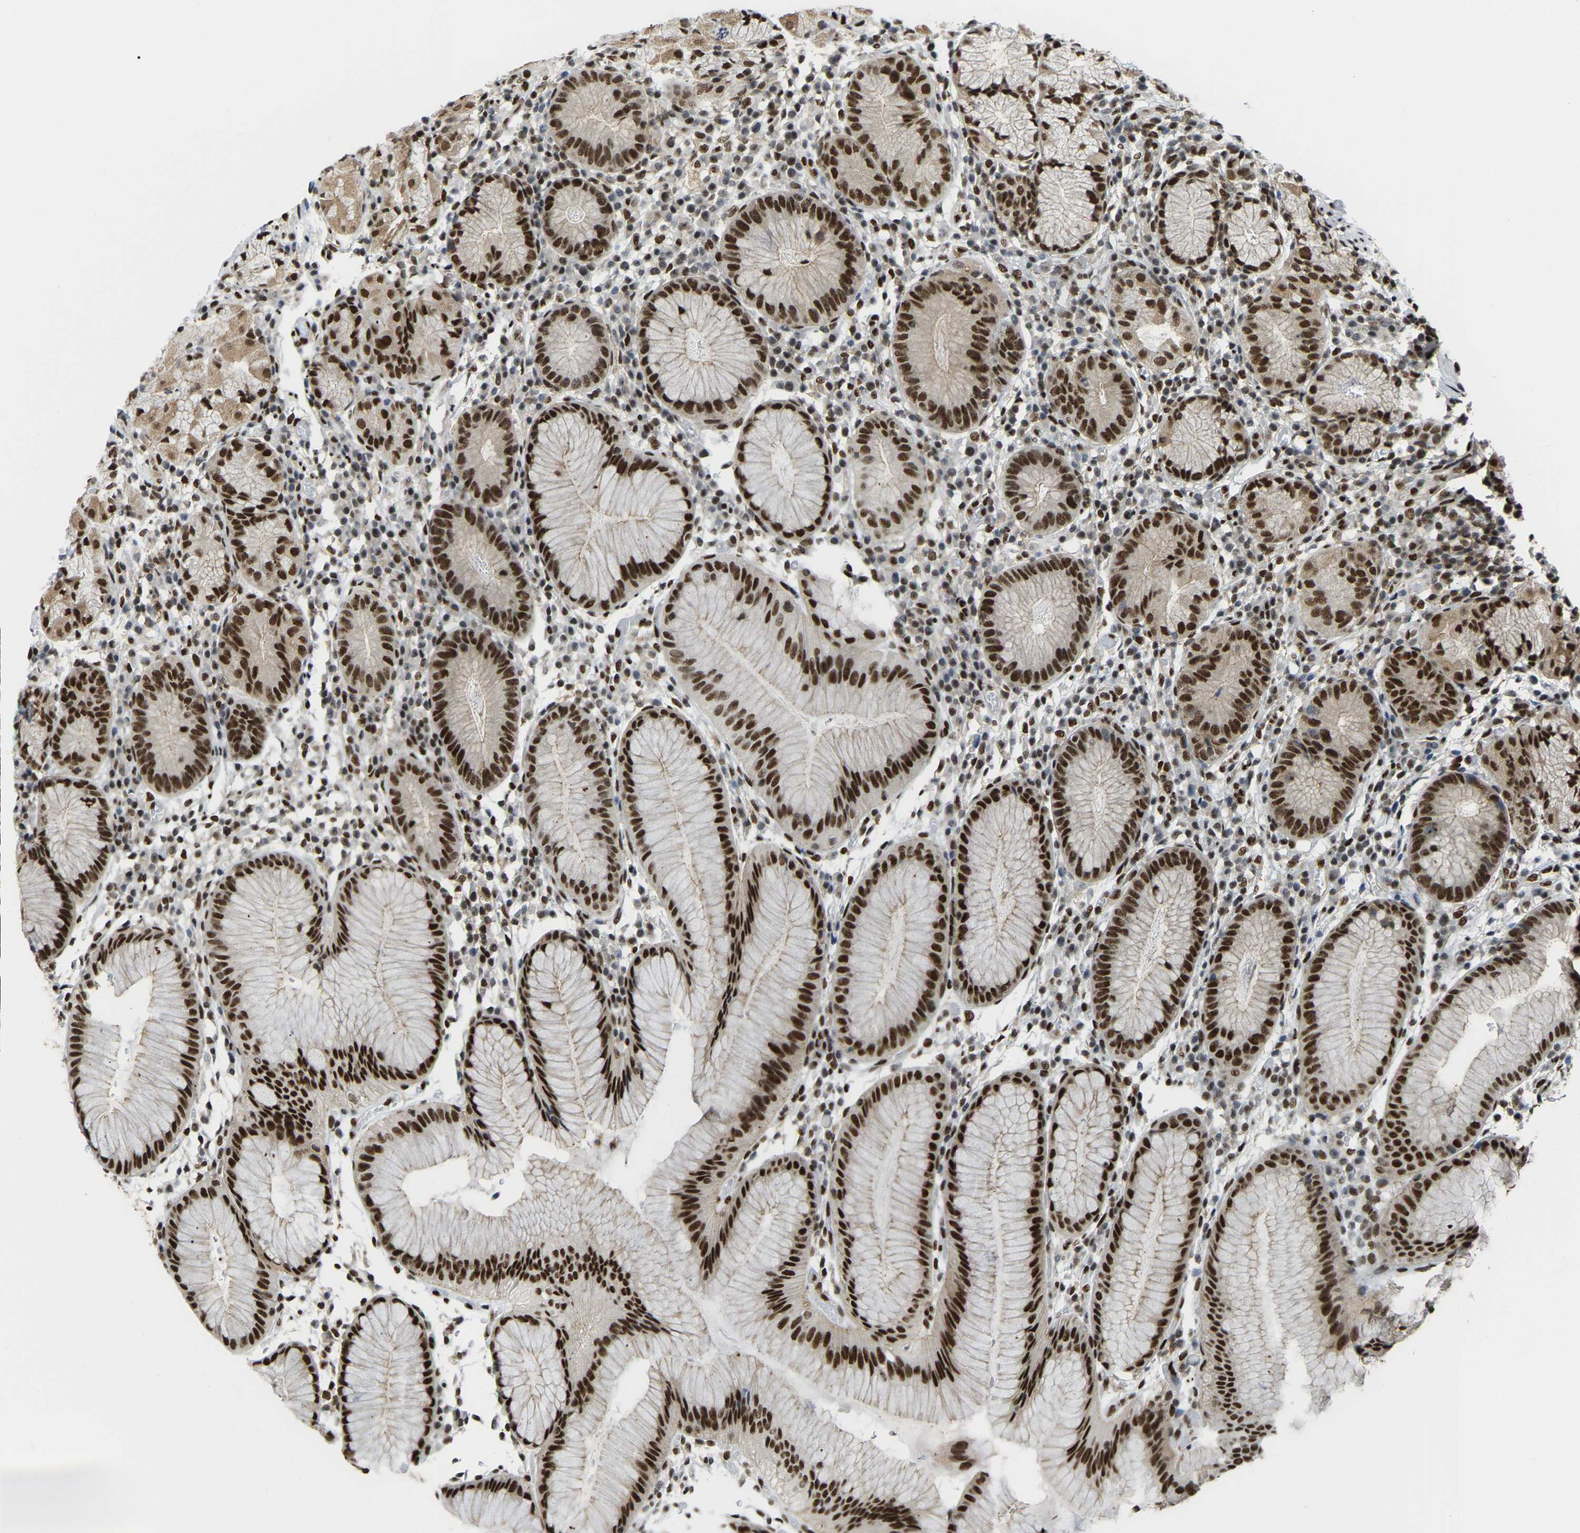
{"staining": {"intensity": "strong", "quantity": "25%-75%", "location": "nuclear"}, "tissue": "stomach", "cell_type": "Glandular cells", "image_type": "normal", "snomed": [{"axis": "morphology", "description": "Normal tissue, NOS"}, {"axis": "topography", "description": "Stomach"}, {"axis": "topography", "description": "Stomach, lower"}], "caption": "The photomicrograph shows staining of benign stomach, revealing strong nuclear protein staining (brown color) within glandular cells.", "gene": "NUMA1", "patient": {"sex": "female", "age": 75}}